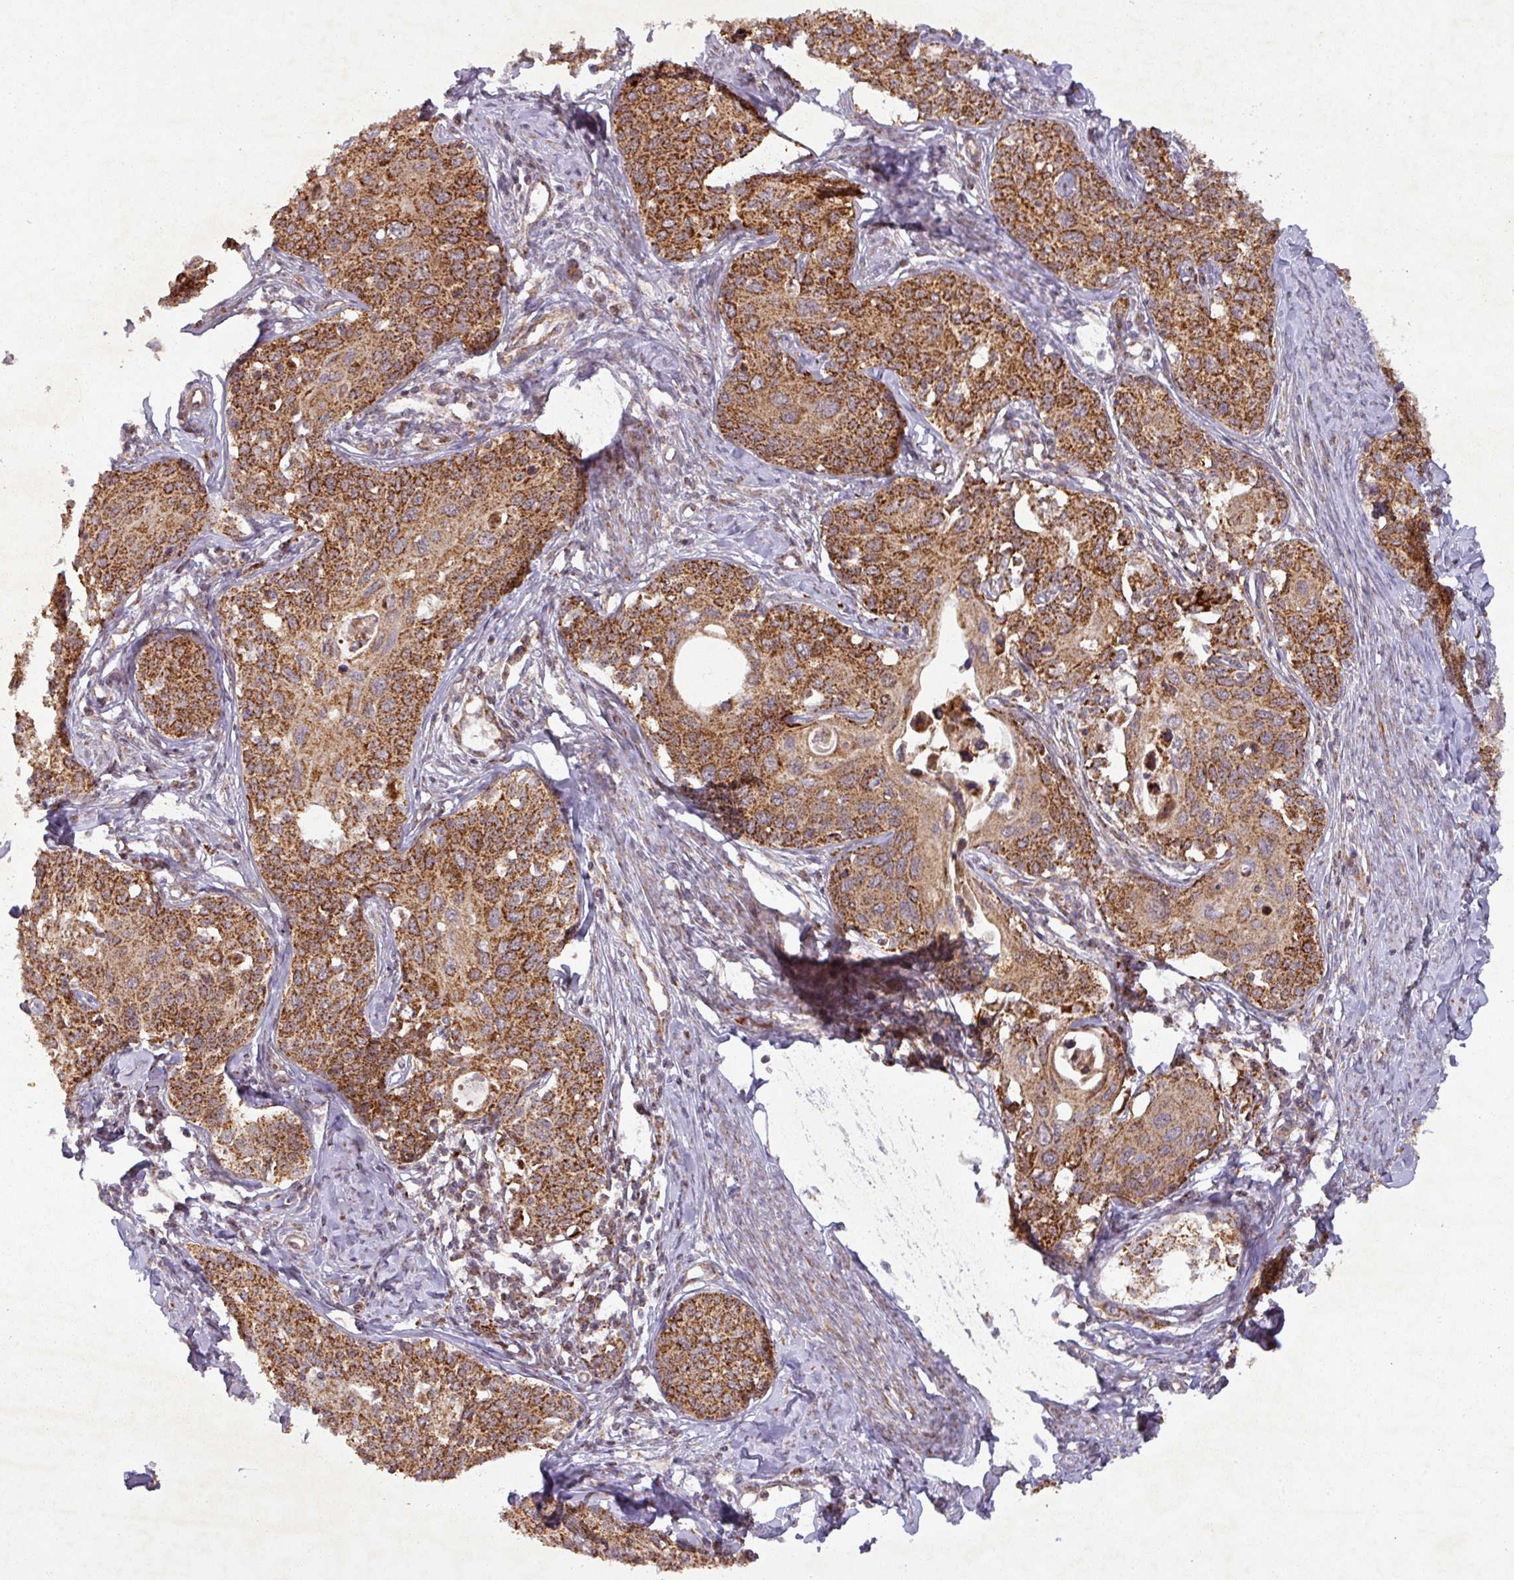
{"staining": {"intensity": "strong", "quantity": ">75%", "location": "cytoplasmic/membranous"}, "tissue": "cervical cancer", "cell_type": "Tumor cells", "image_type": "cancer", "snomed": [{"axis": "morphology", "description": "Squamous cell carcinoma, NOS"}, {"axis": "morphology", "description": "Adenocarcinoma, NOS"}, {"axis": "topography", "description": "Cervix"}], "caption": "Strong cytoplasmic/membranous protein expression is present in about >75% of tumor cells in cervical cancer. (DAB (3,3'-diaminobenzidine) IHC with brightfield microscopy, high magnification).", "gene": "GPD2", "patient": {"sex": "female", "age": 52}}